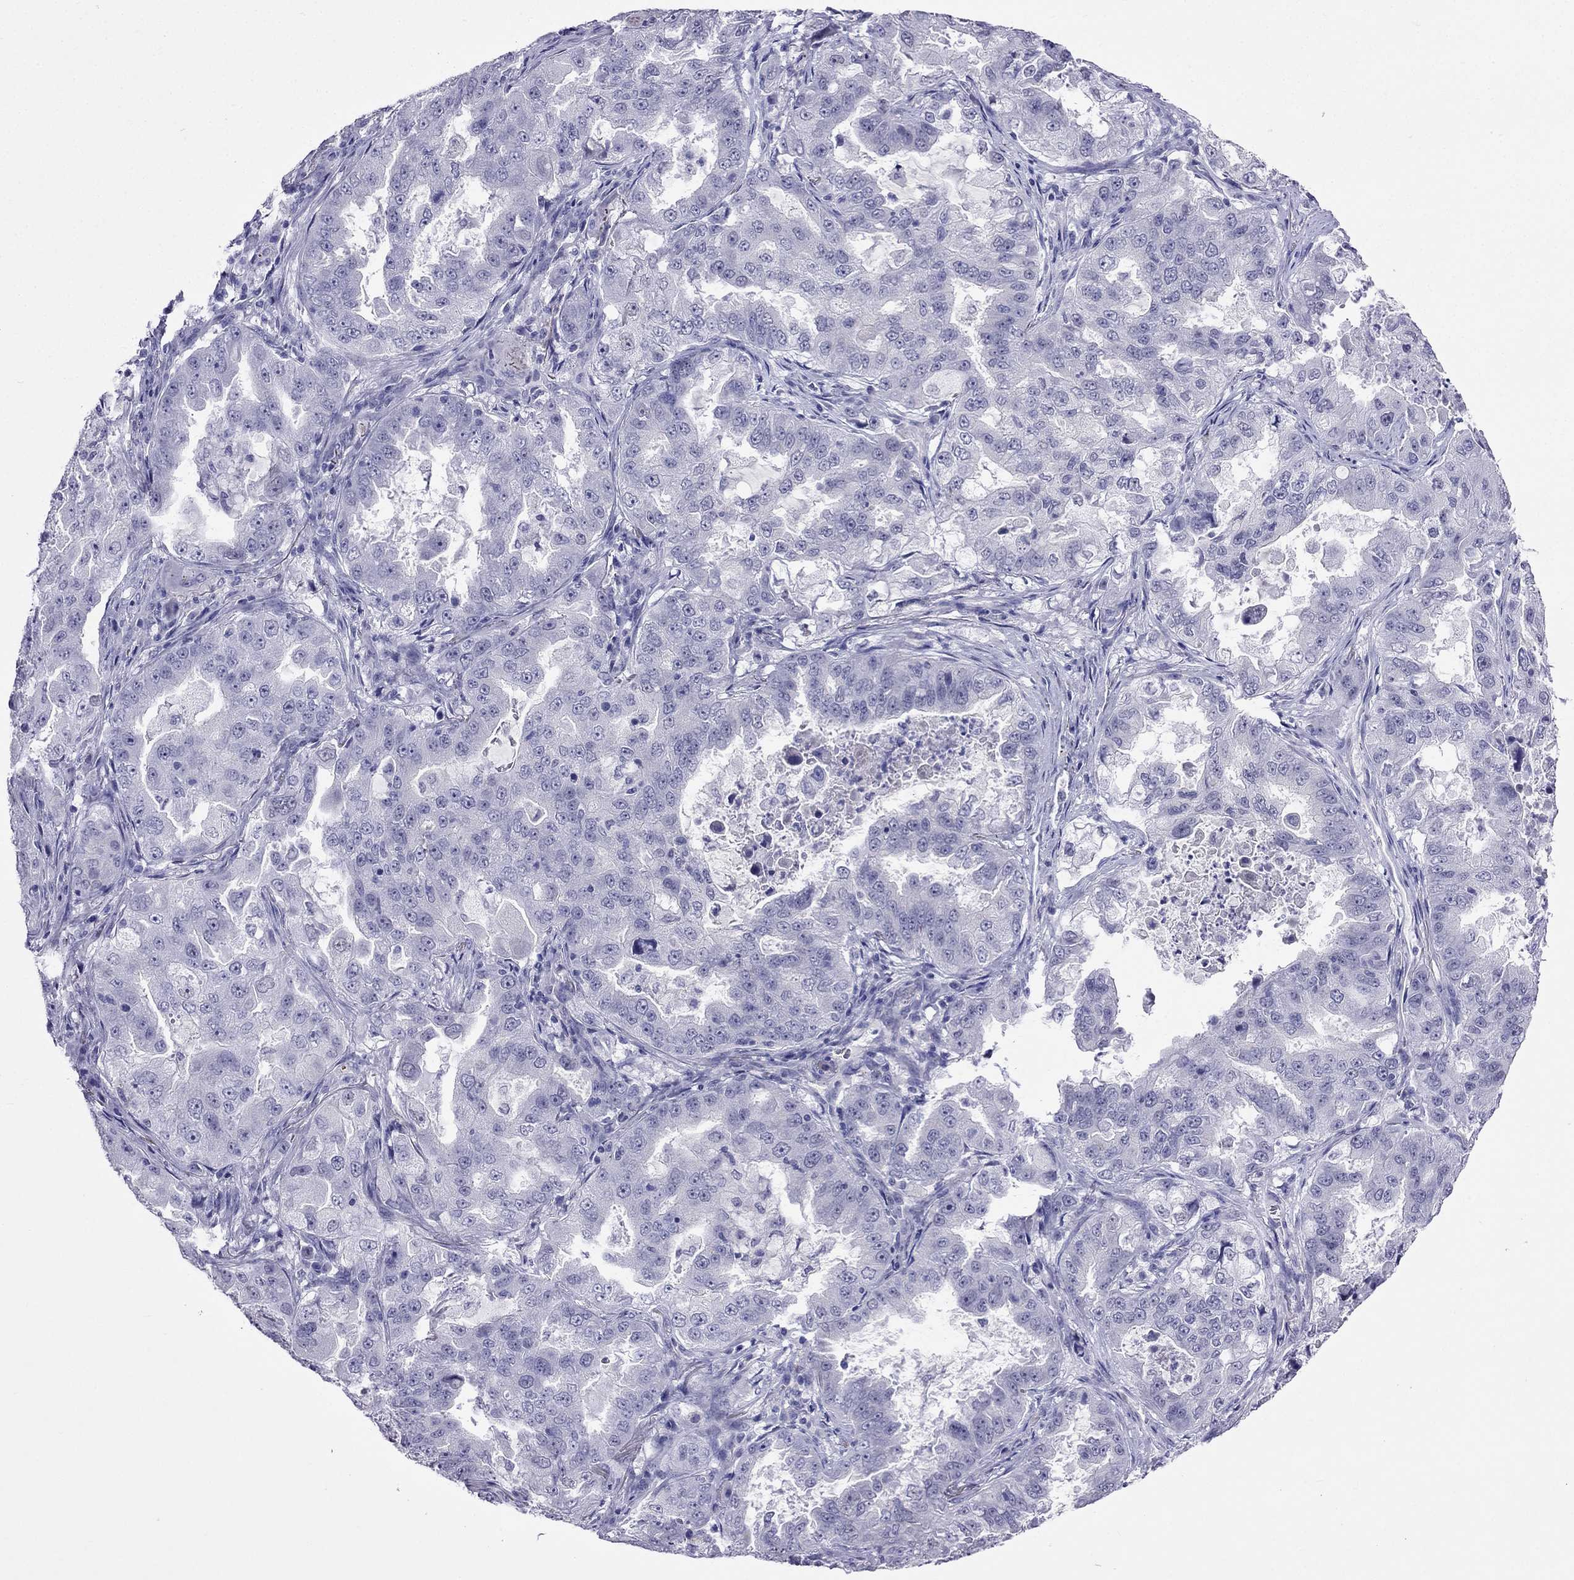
{"staining": {"intensity": "negative", "quantity": "none", "location": "none"}, "tissue": "lung cancer", "cell_type": "Tumor cells", "image_type": "cancer", "snomed": [{"axis": "morphology", "description": "Adenocarcinoma, NOS"}, {"axis": "topography", "description": "Lung"}], "caption": "This is an immunohistochemistry micrograph of human lung adenocarcinoma. There is no positivity in tumor cells.", "gene": "MGP", "patient": {"sex": "female", "age": 61}}